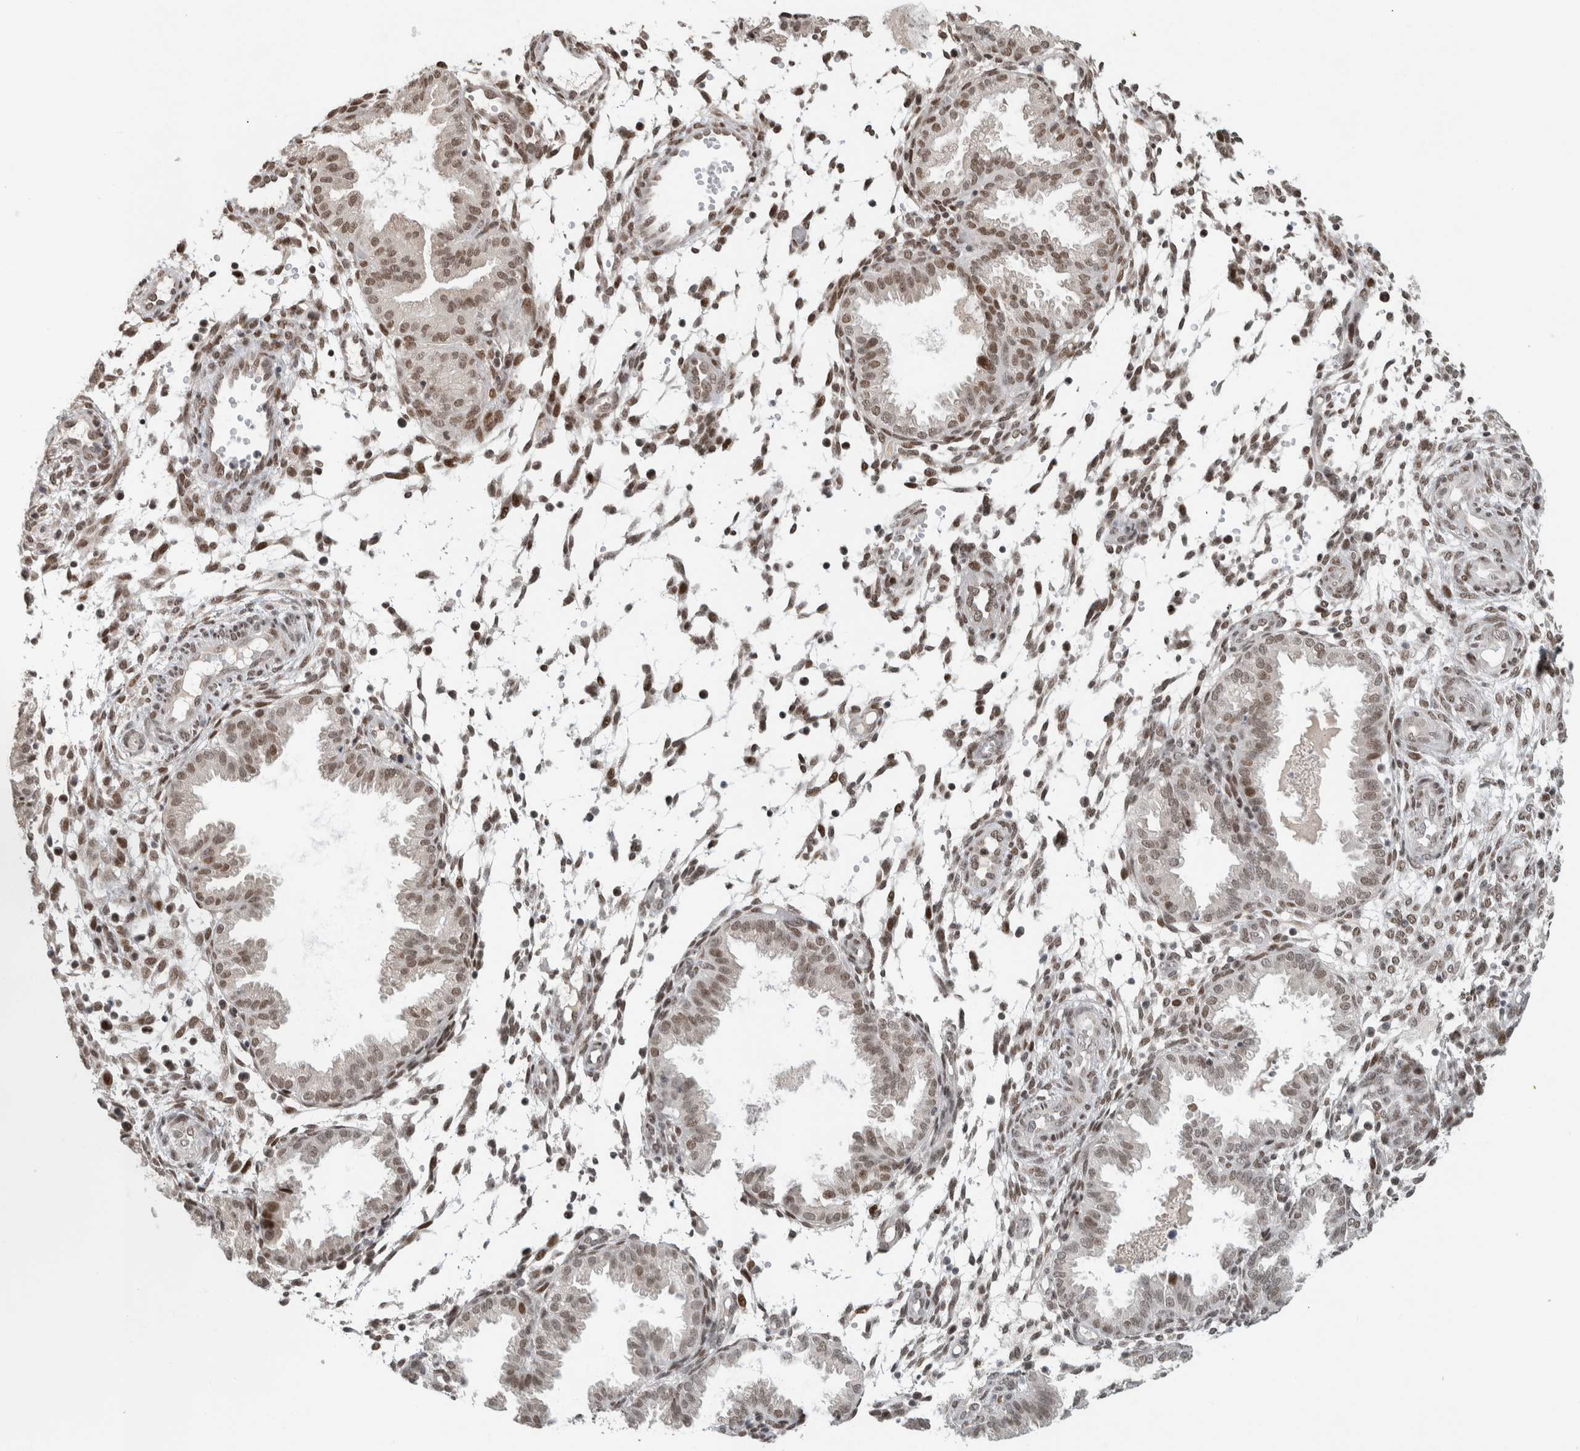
{"staining": {"intensity": "moderate", "quantity": ">75%", "location": "nuclear"}, "tissue": "endometrium", "cell_type": "Cells in endometrial stroma", "image_type": "normal", "snomed": [{"axis": "morphology", "description": "Normal tissue, NOS"}, {"axis": "topography", "description": "Endometrium"}], "caption": "A histopathology image showing moderate nuclear staining in approximately >75% of cells in endometrial stroma in normal endometrium, as visualized by brown immunohistochemical staining.", "gene": "HNRNPR", "patient": {"sex": "female", "age": 33}}